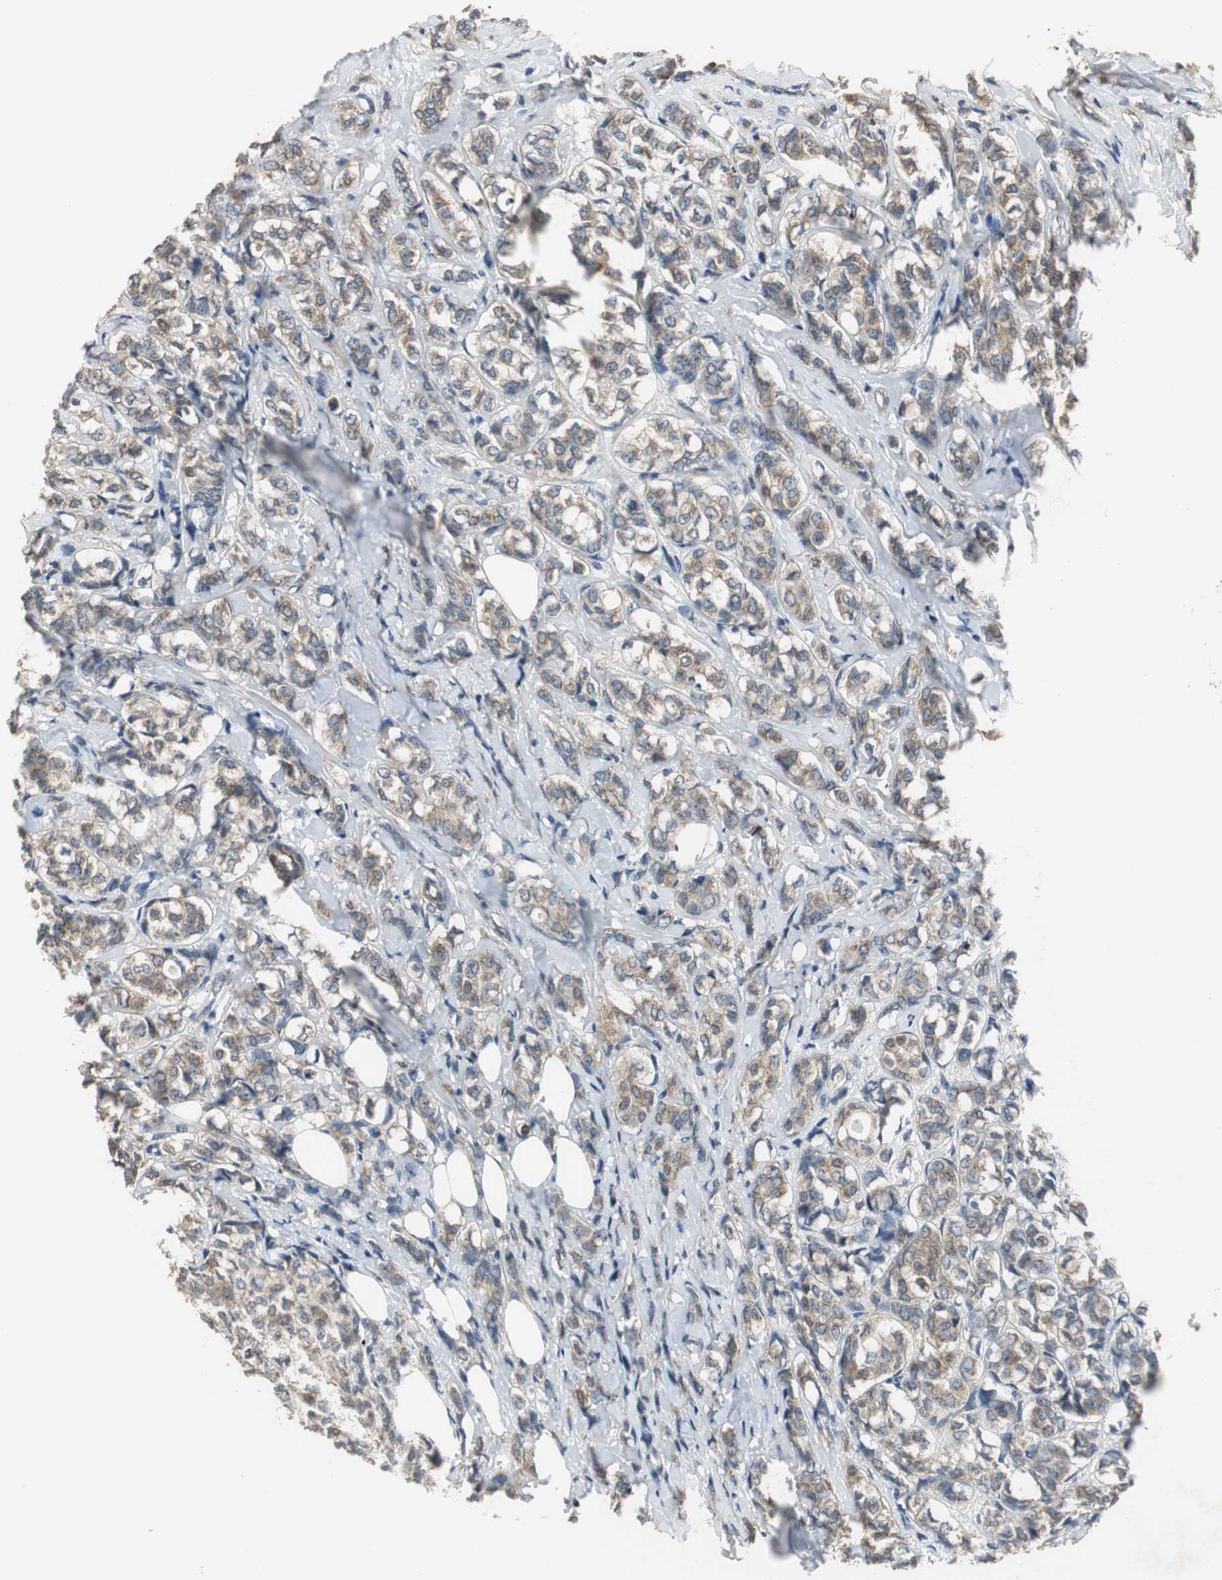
{"staining": {"intensity": "moderate", "quantity": ">75%", "location": "cytoplasmic/membranous"}, "tissue": "breast cancer", "cell_type": "Tumor cells", "image_type": "cancer", "snomed": [{"axis": "morphology", "description": "Lobular carcinoma"}, {"axis": "topography", "description": "Breast"}], "caption": "An image showing moderate cytoplasmic/membranous expression in approximately >75% of tumor cells in breast cancer (lobular carcinoma), as visualized by brown immunohistochemical staining.", "gene": "JTB", "patient": {"sex": "female", "age": 60}}